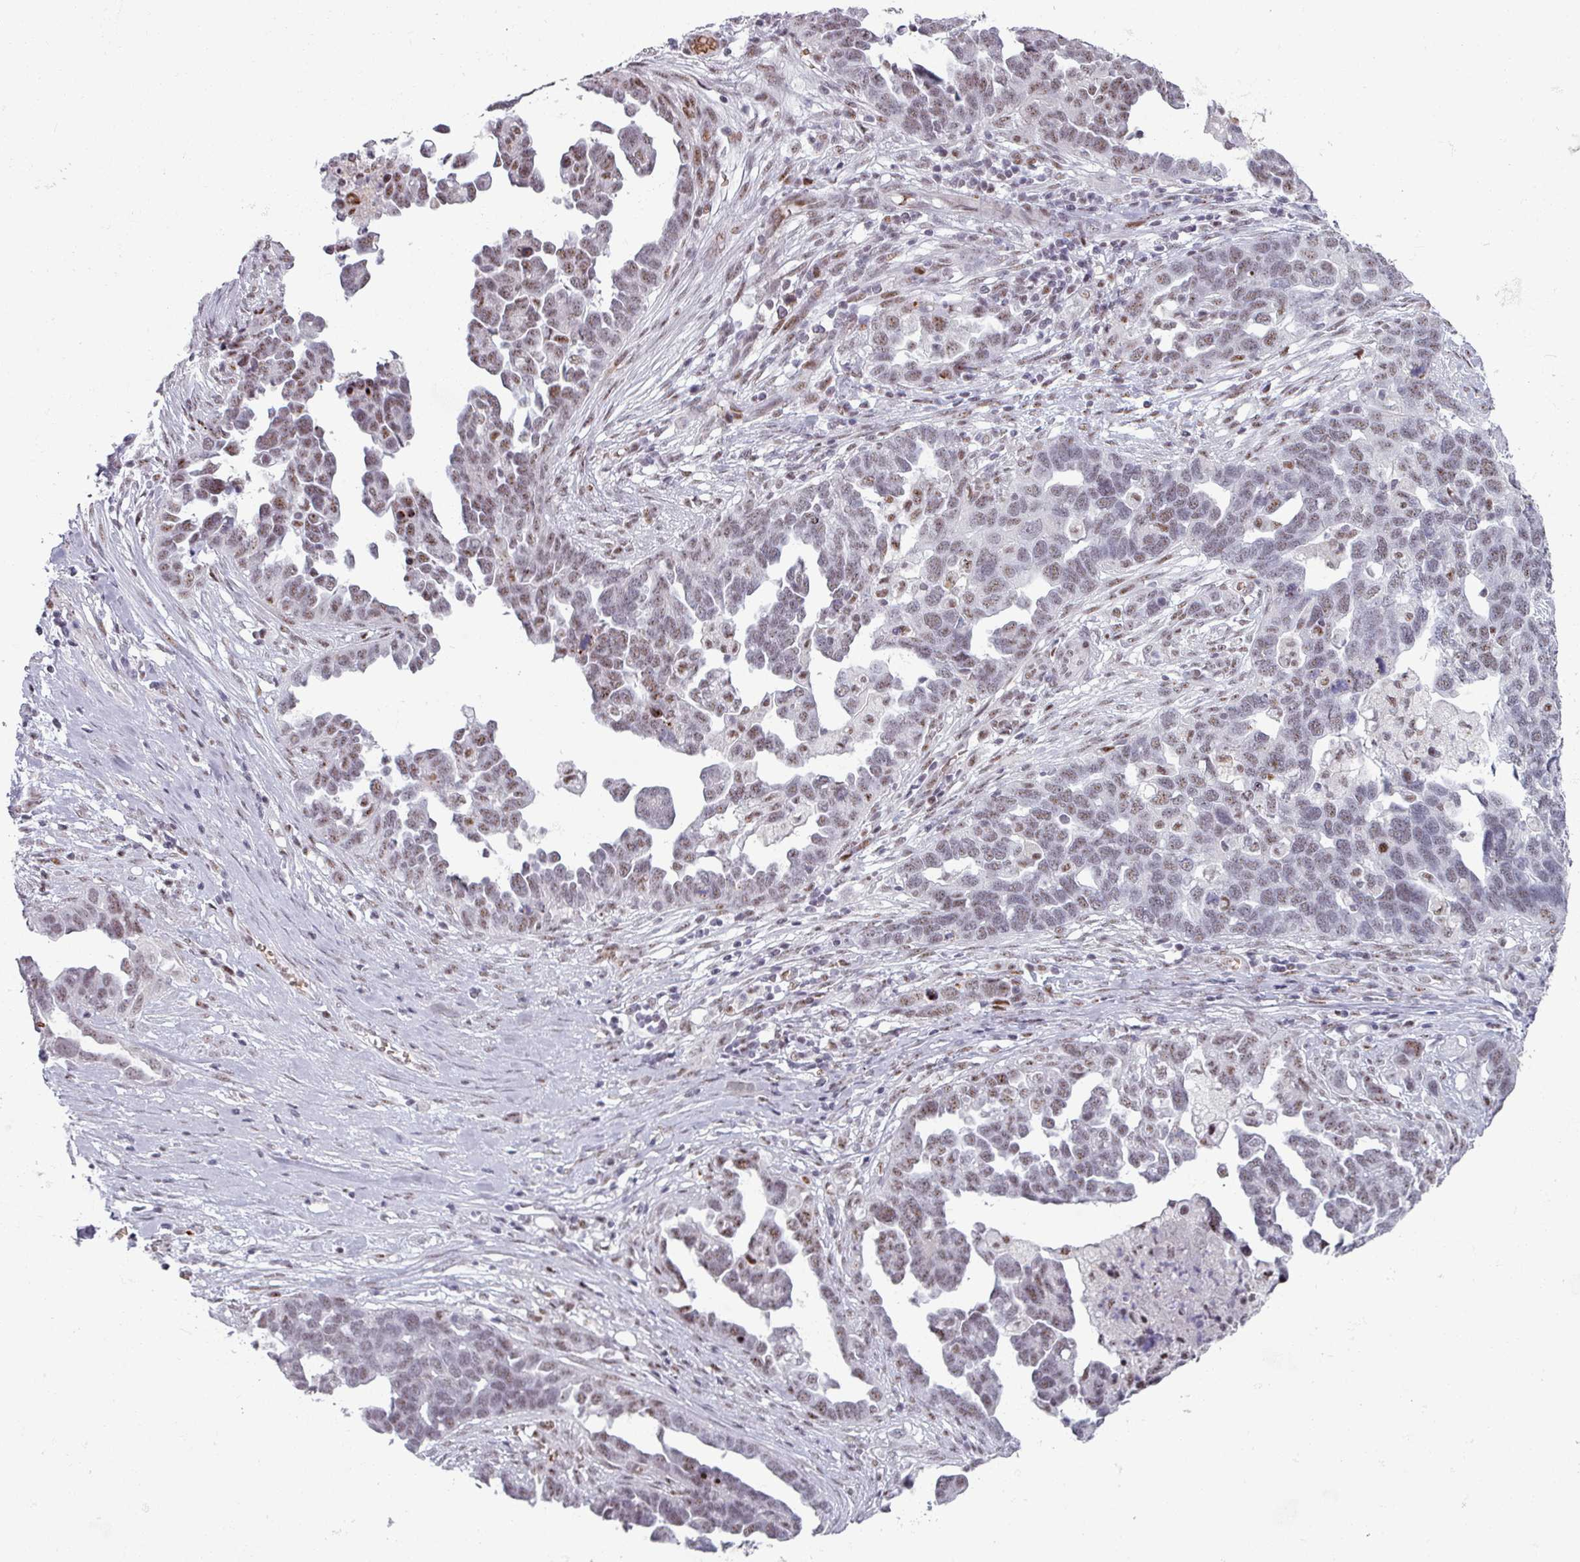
{"staining": {"intensity": "weak", "quantity": ">75%", "location": "nuclear"}, "tissue": "ovarian cancer", "cell_type": "Tumor cells", "image_type": "cancer", "snomed": [{"axis": "morphology", "description": "Cystadenocarcinoma, serous, NOS"}, {"axis": "topography", "description": "Ovary"}], "caption": "Immunohistochemistry of ovarian serous cystadenocarcinoma reveals low levels of weak nuclear staining in about >75% of tumor cells.", "gene": "NCOR1", "patient": {"sex": "female", "age": 54}}